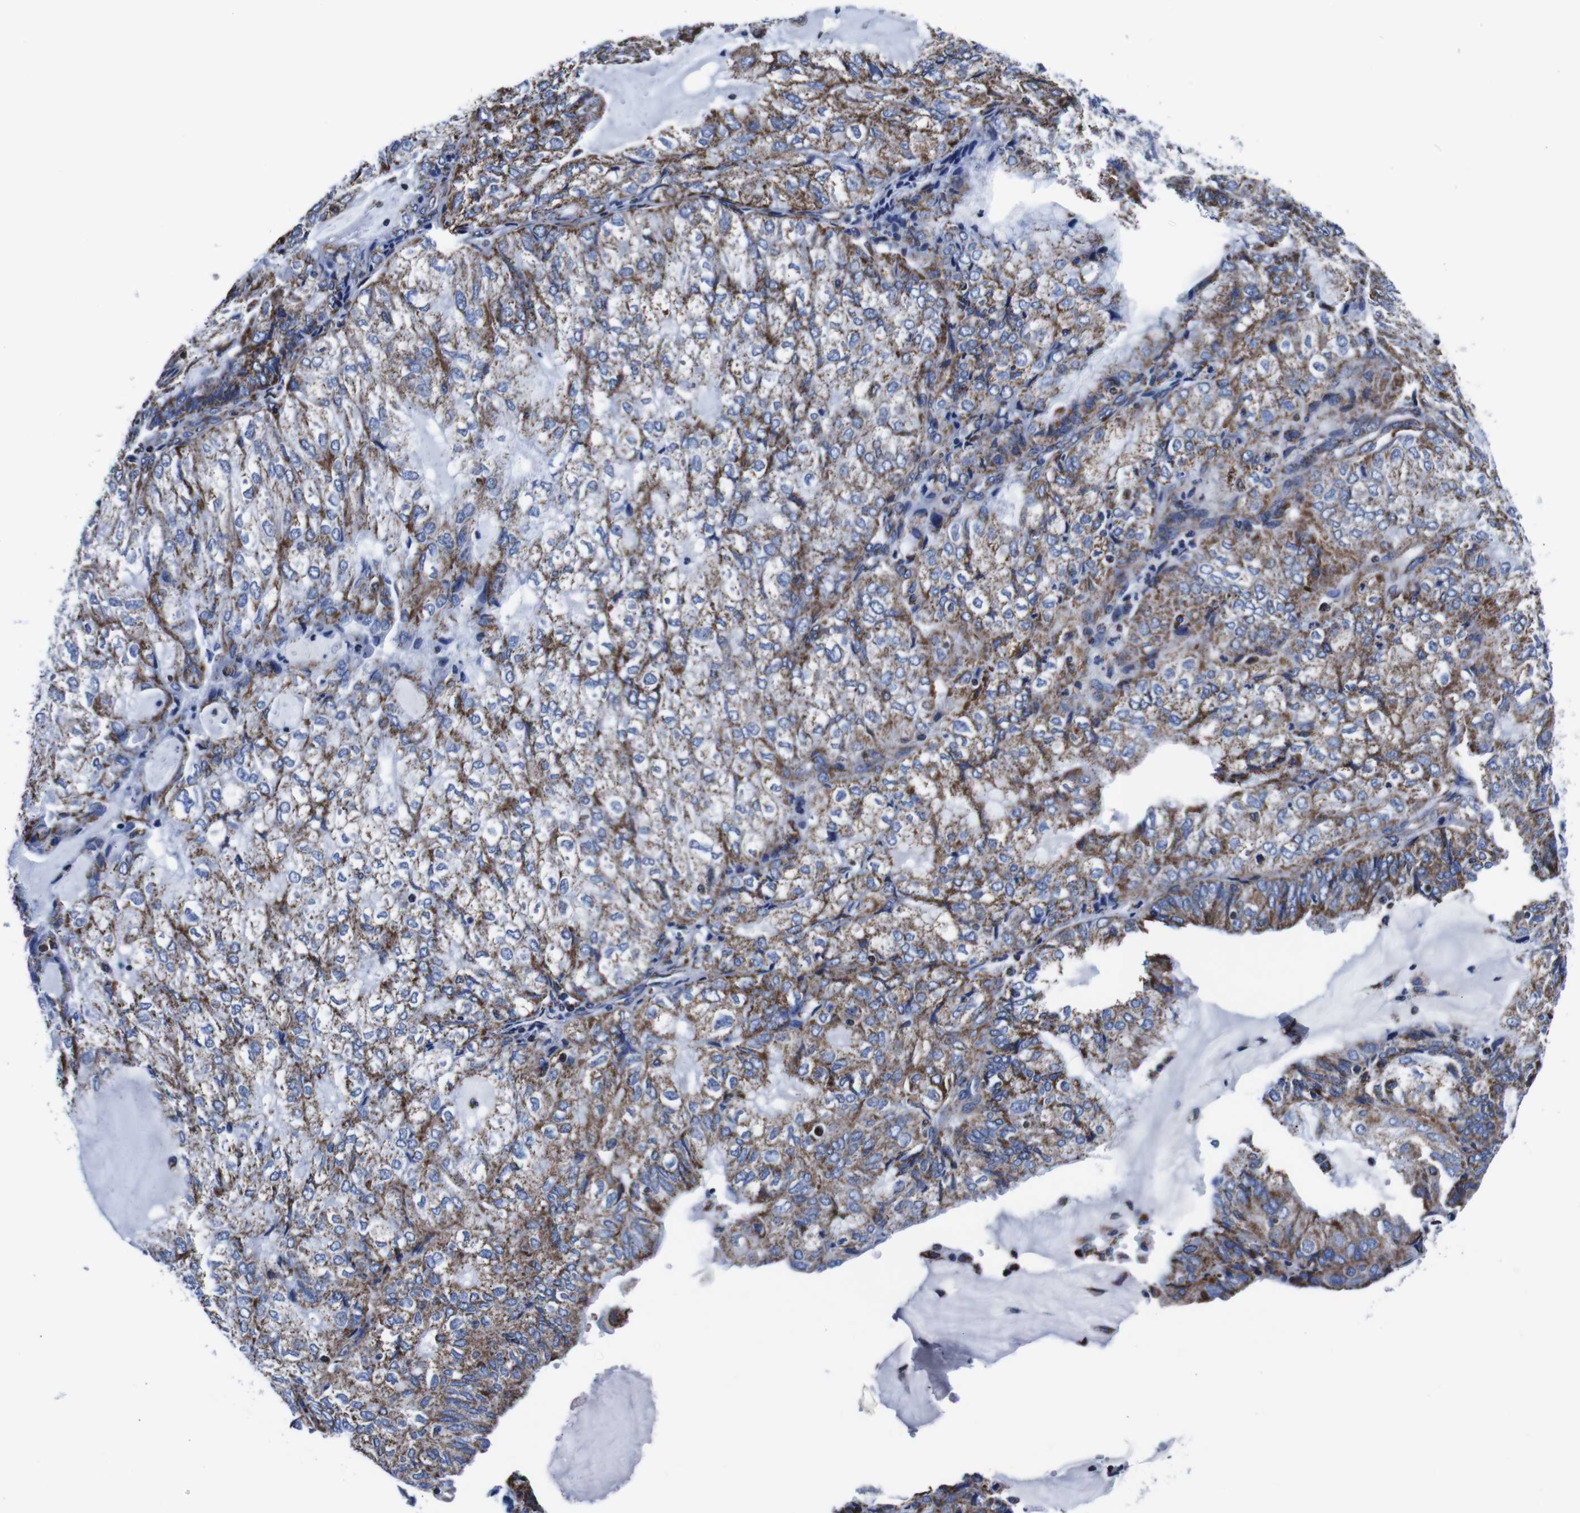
{"staining": {"intensity": "moderate", "quantity": ">75%", "location": "cytoplasmic/membranous"}, "tissue": "endometrial cancer", "cell_type": "Tumor cells", "image_type": "cancer", "snomed": [{"axis": "morphology", "description": "Adenocarcinoma, NOS"}, {"axis": "topography", "description": "Endometrium"}], "caption": "Brown immunohistochemical staining in human adenocarcinoma (endometrial) shows moderate cytoplasmic/membranous expression in about >75% of tumor cells.", "gene": "FKBP9", "patient": {"sex": "female", "age": 81}}